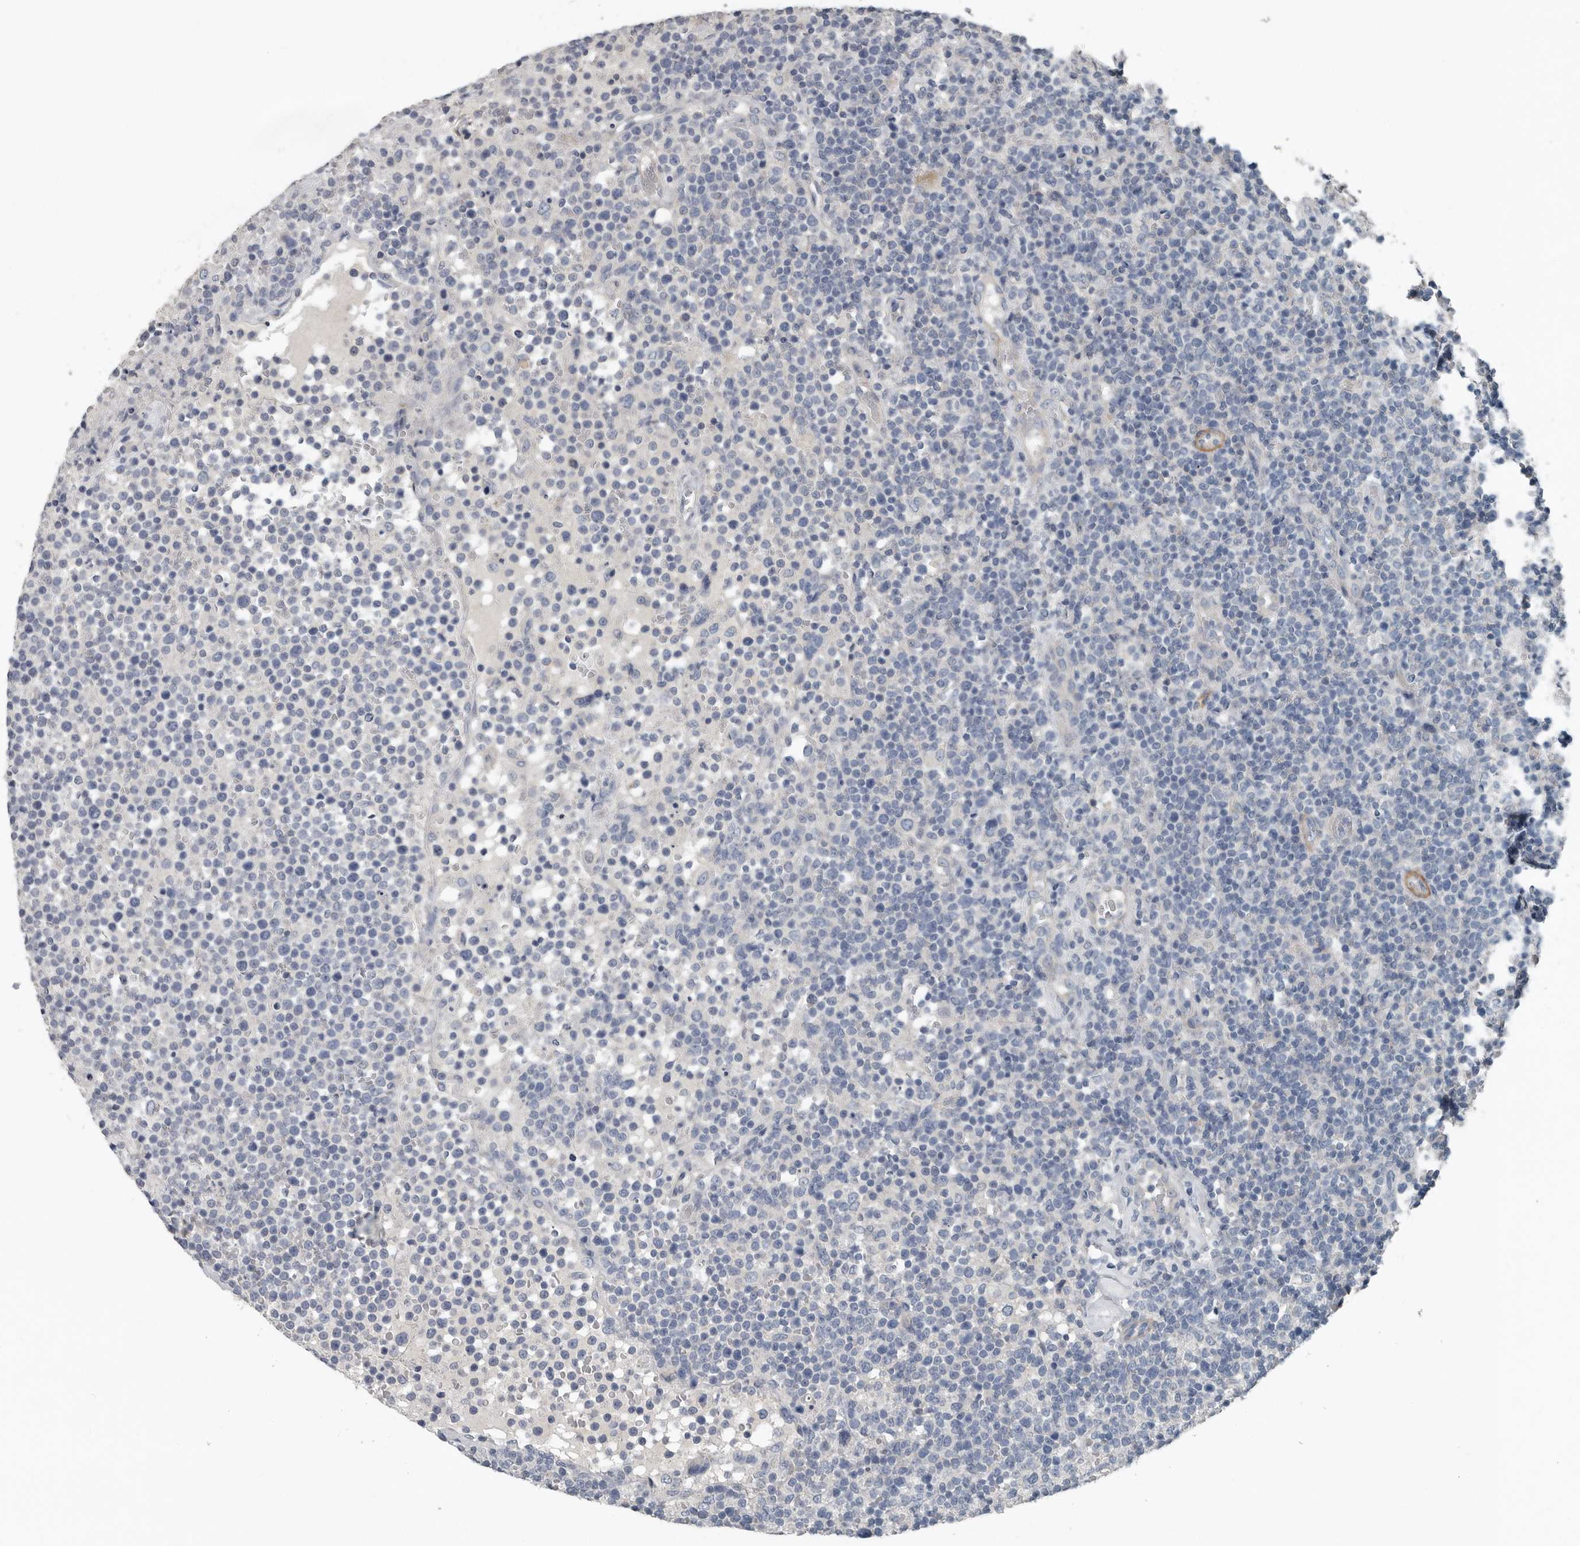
{"staining": {"intensity": "negative", "quantity": "none", "location": "none"}, "tissue": "lymphoma", "cell_type": "Tumor cells", "image_type": "cancer", "snomed": [{"axis": "morphology", "description": "Malignant lymphoma, non-Hodgkin's type, High grade"}, {"axis": "topography", "description": "Lymph node"}], "caption": "An immunohistochemistry image of lymphoma is shown. There is no staining in tumor cells of lymphoma.", "gene": "DPY19L4", "patient": {"sex": "male", "age": 61}}